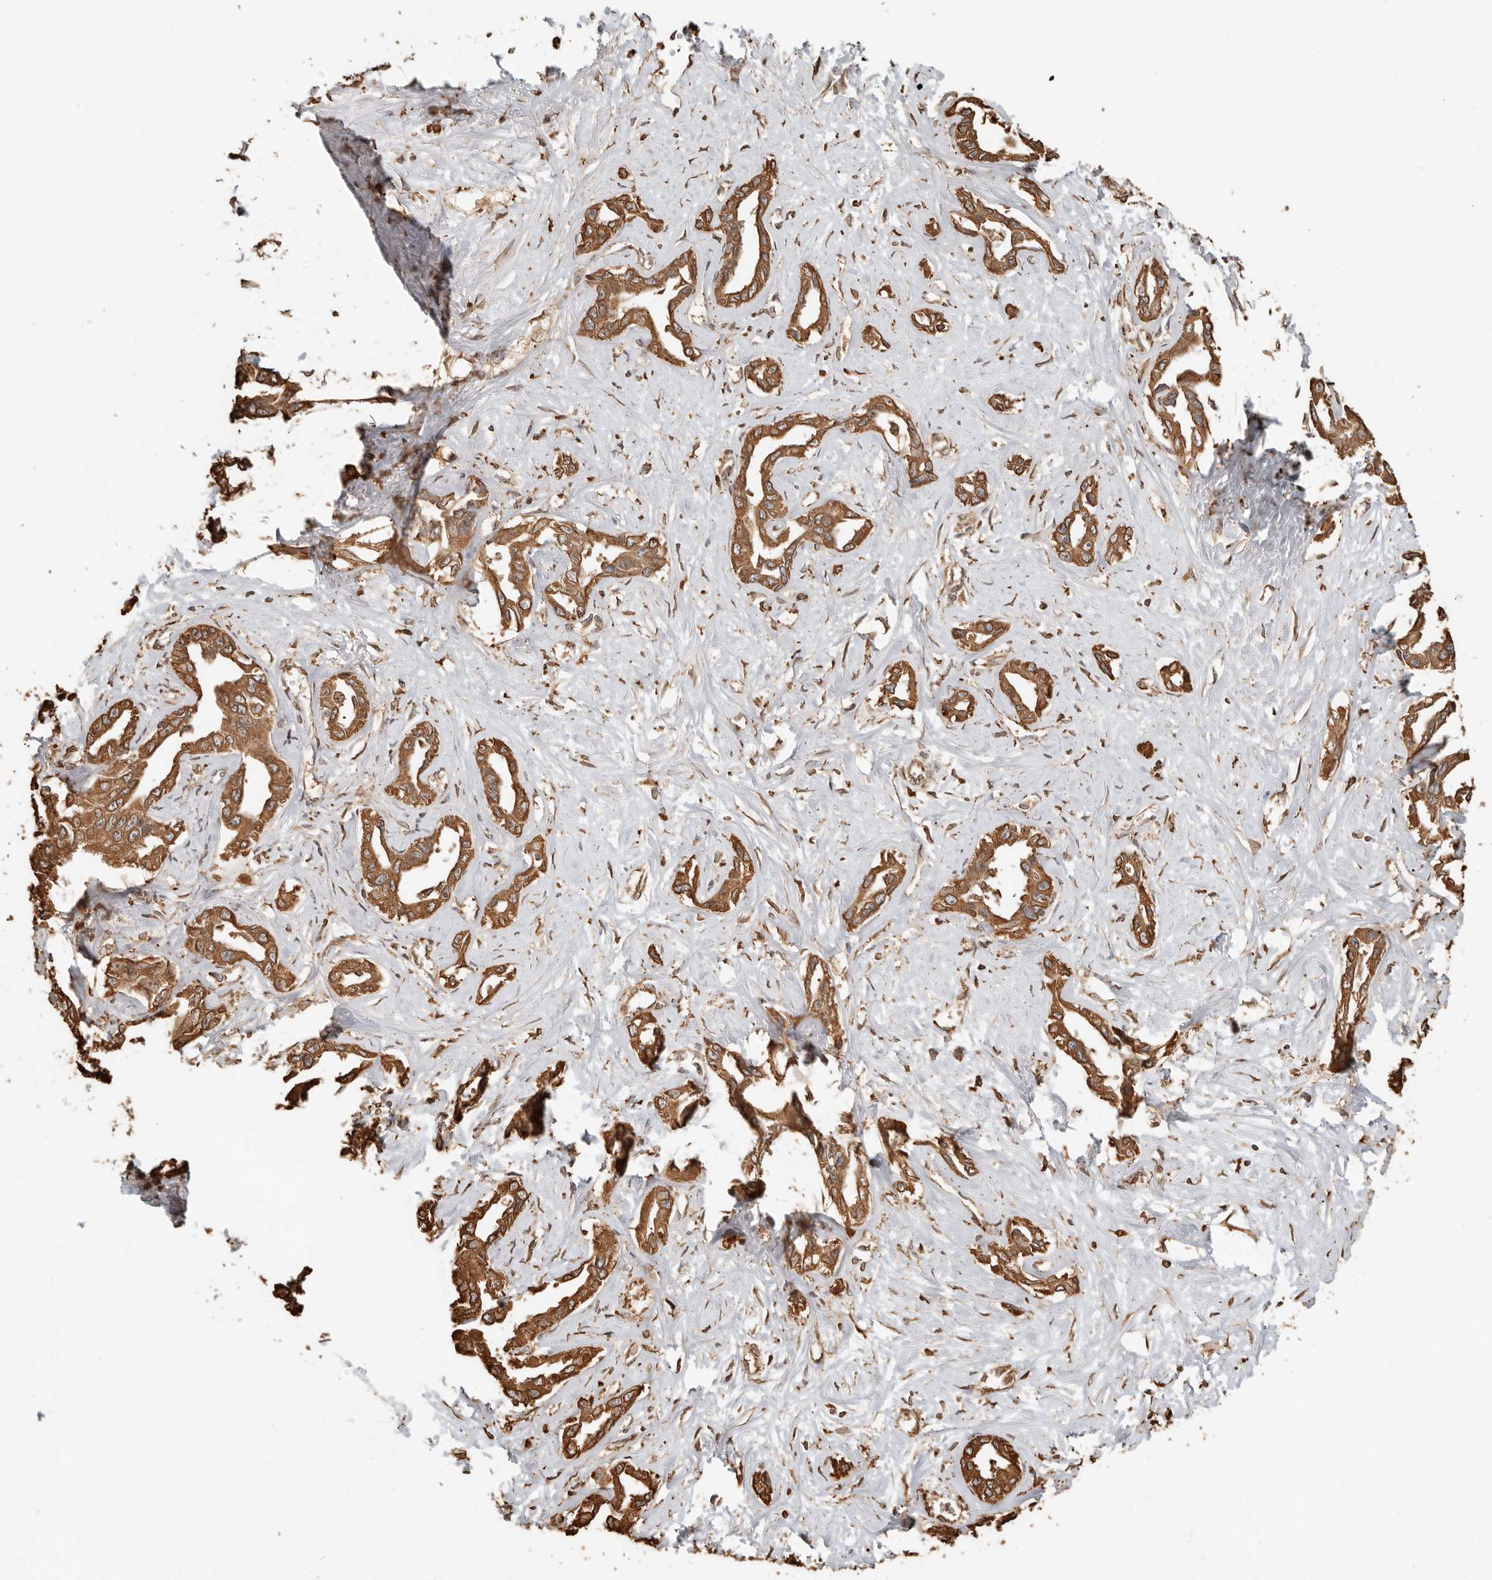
{"staining": {"intensity": "moderate", "quantity": ">75%", "location": "cytoplasmic/membranous"}, "tissue": "liver cancer", "cell_type": "Tumor cells", "image_type": "cancer", "snomed": [{"axis": "morphology", "description": "Cholangiocarcinoma"}, {"axis": "topography", "description": "Liver"}], "caption": "A brown stain labels moderate cytoplasmic/membranous expression of a protein in human liver cancer tumor cells.", "gene": "ARHGEF10L", "patient": {"sex": "male", "age": 59}}